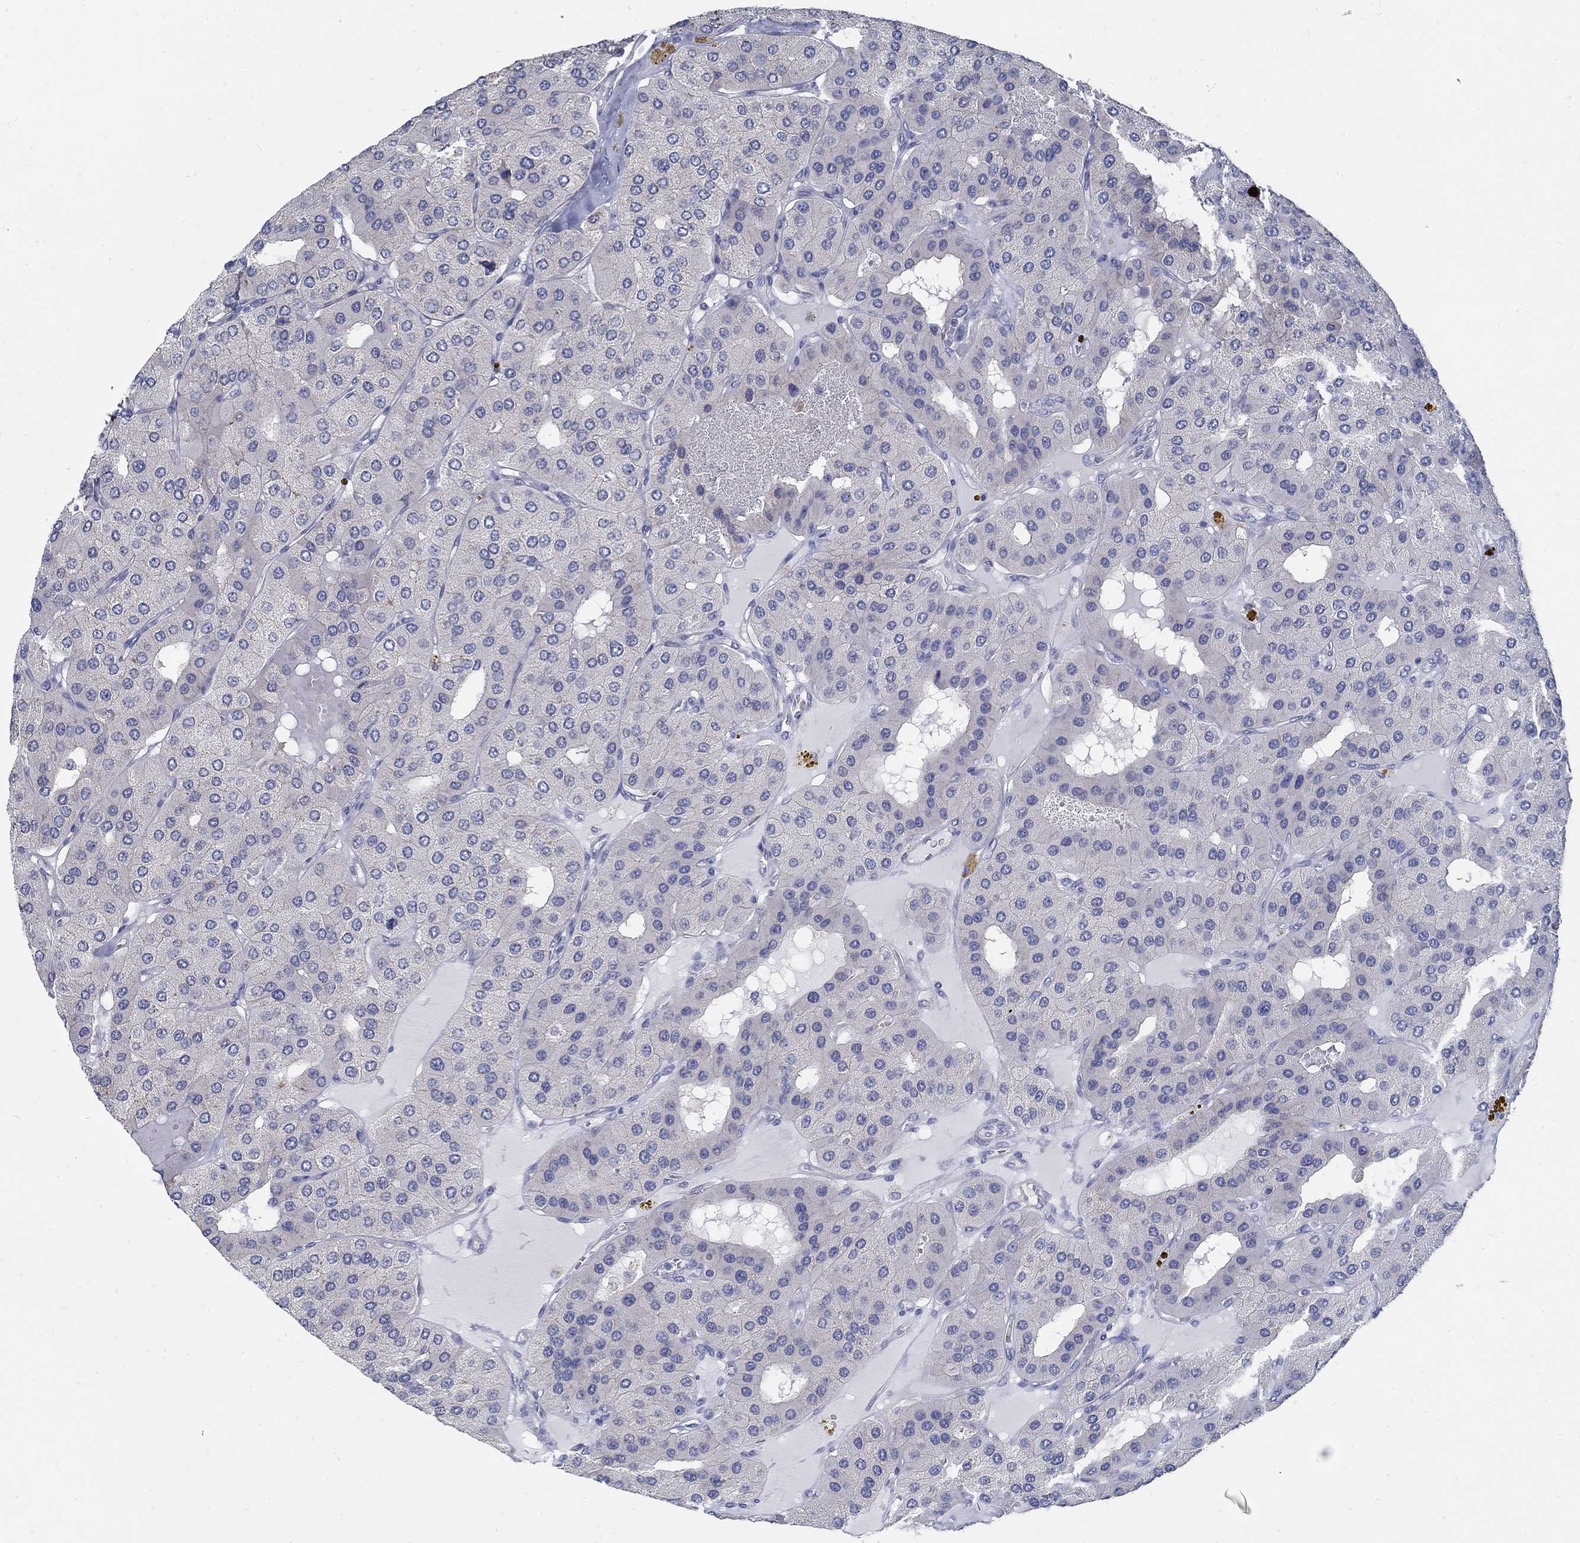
{"staining": {"intensity": "negative", "quantity": "none", "location": "none"}, "tissue": "parathyroid gland", "cell_type": "Glandular cells", "image_type": "normal", "snomed": [{"axis": "morphology", "description": "Normal tissue, NOS"}, {"axis": "morphology", "description": "Adenoma, NOS"}, {"axis": "topography", "description": "Parathyroid gland"}], "caption": "IHC image of benign parathyroid gland: parathyroid gland stained with DAB (3,3'-diaminobenzidine) shows no significant protein positivity in glandular cells.", "gene": "C15orf39", "patient": {"sex": "female", "age": 86}}